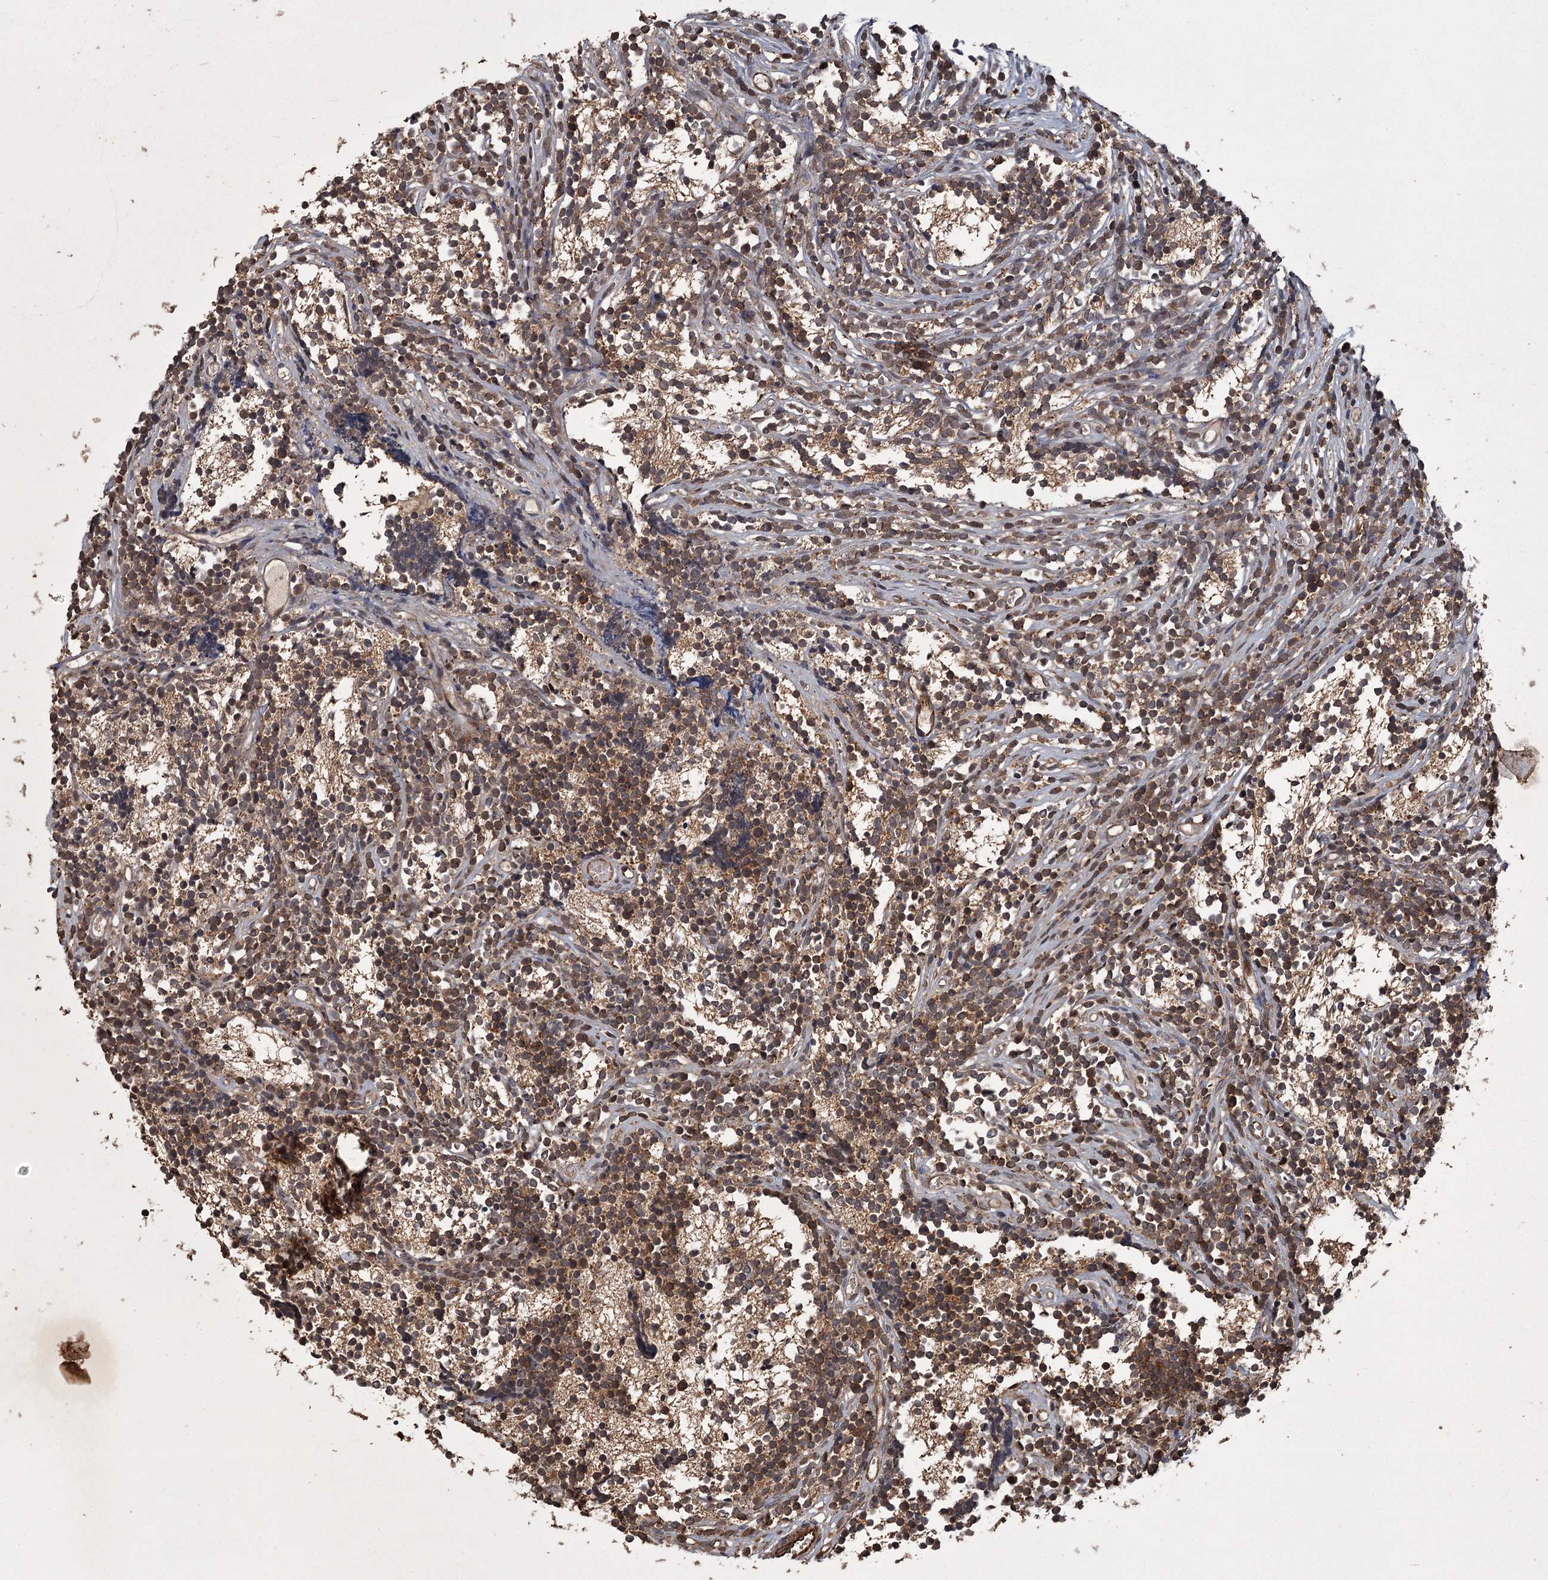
{"staining": {"intensity": "moderate", "quantity": "25%-75%", "location": "cytoplasmic/membranous"}, "tissue": "glioma", "cell_type": "Tumor cells", "image_type": "cancer", "snomed": [{"axis": "morphology", "description": "Glioma, malignant, Low grade"}, {"axis": "topography", "description": "Brain"}], "caption": "DAB immunohistochemical staining of human glioma exhibits moderate cytoplasmic/membranous protein positivity in about 25%-75% of tumor cells.", "gene": "RPAP3", "patient": {"sex": "female", "age": 1}}